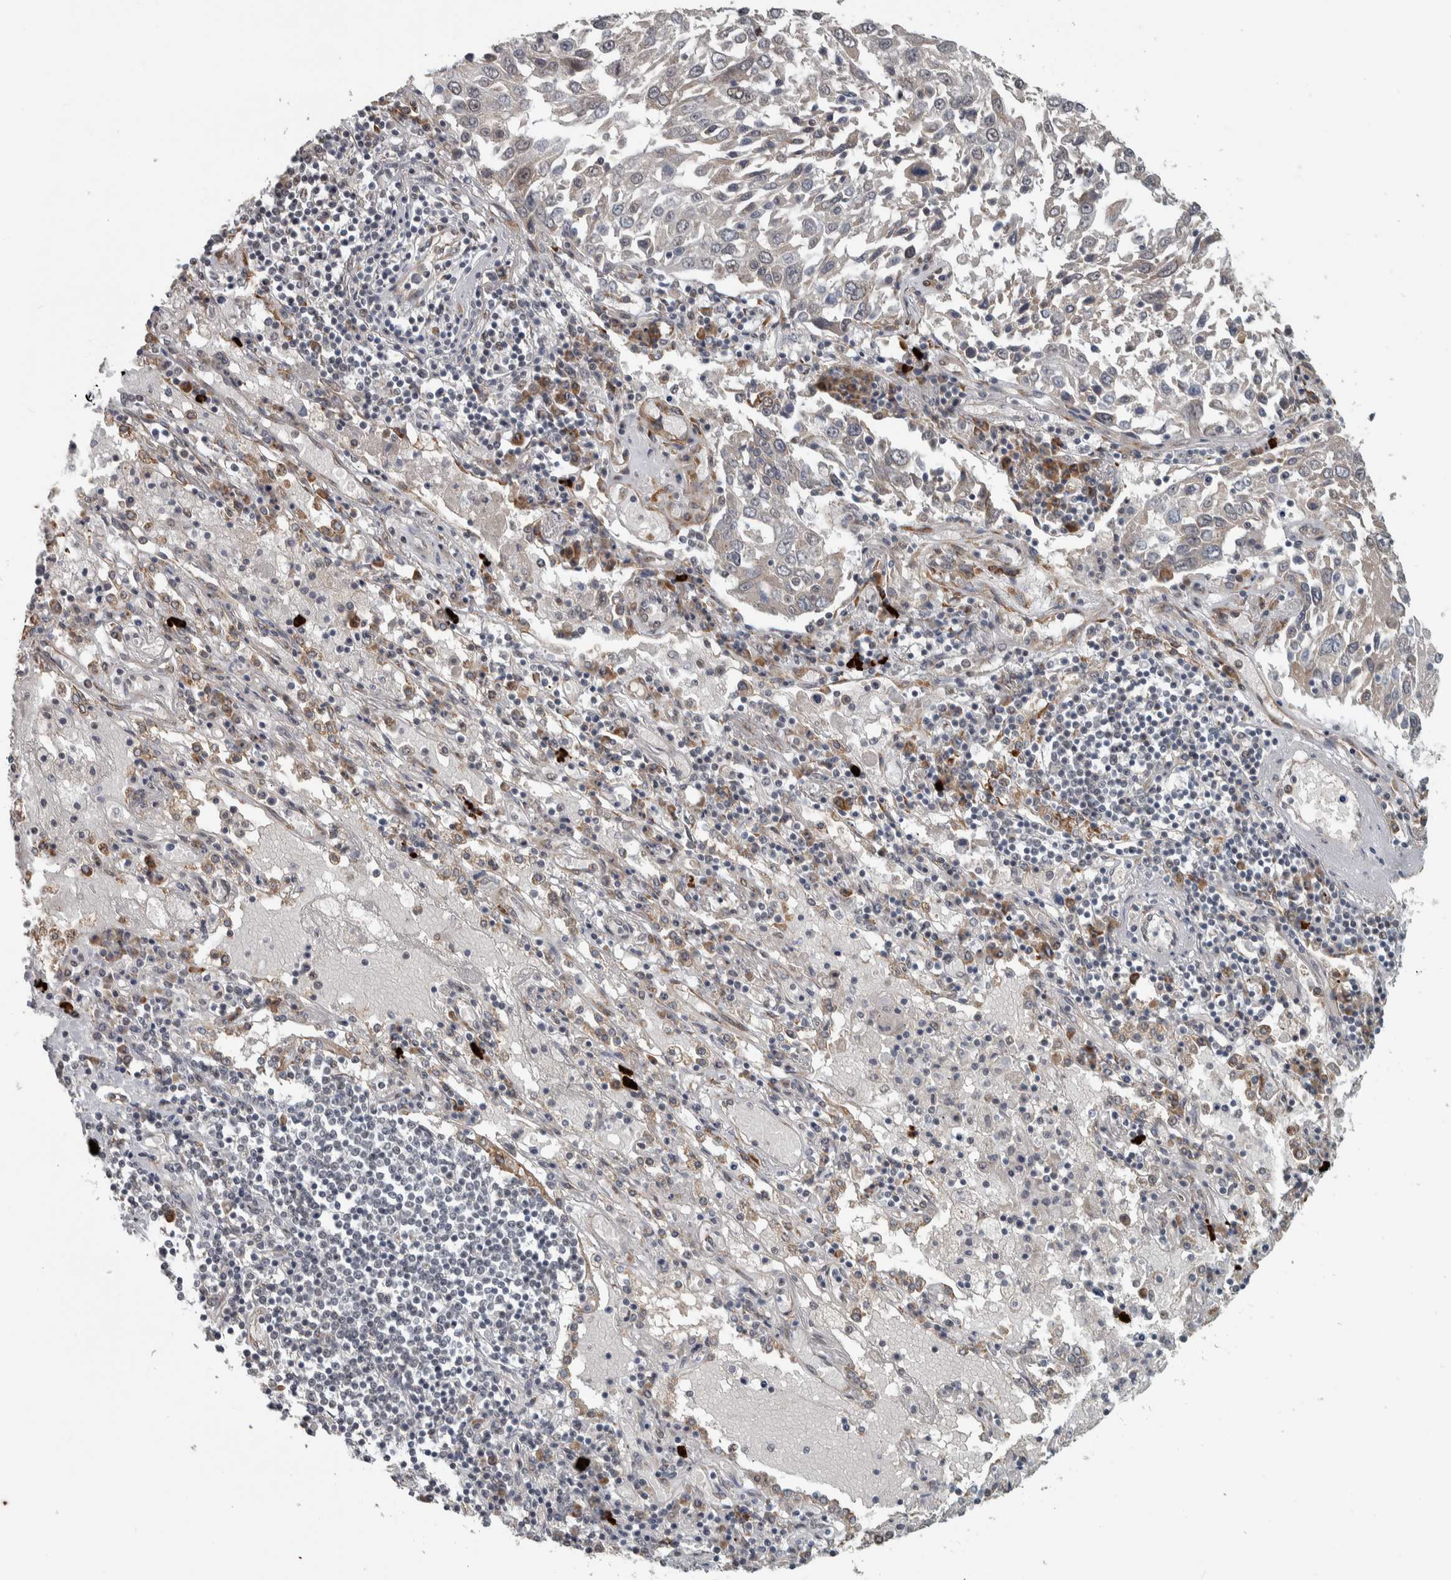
{"staining": {"intensity": "negative", "quantity": "none", "location": "none"}, "tissue": "lung cancer", "cell_type": "Tumor cells", "image_type": "cancer", "snomed": [{"axis": "morphology", "description": "Squamous cell carcinoma, NOS"}, {"axis": "topography", "description": "Lung"}], "caption": "This image is of lung squamous cell carcinoma stained with immunohistochemistry to label a protein in brown with the nuclei are counter-stained blue. There is no expression in tumor cells.", "gene": "DDX42", "patient": {"sex": "male", "age": 65}}